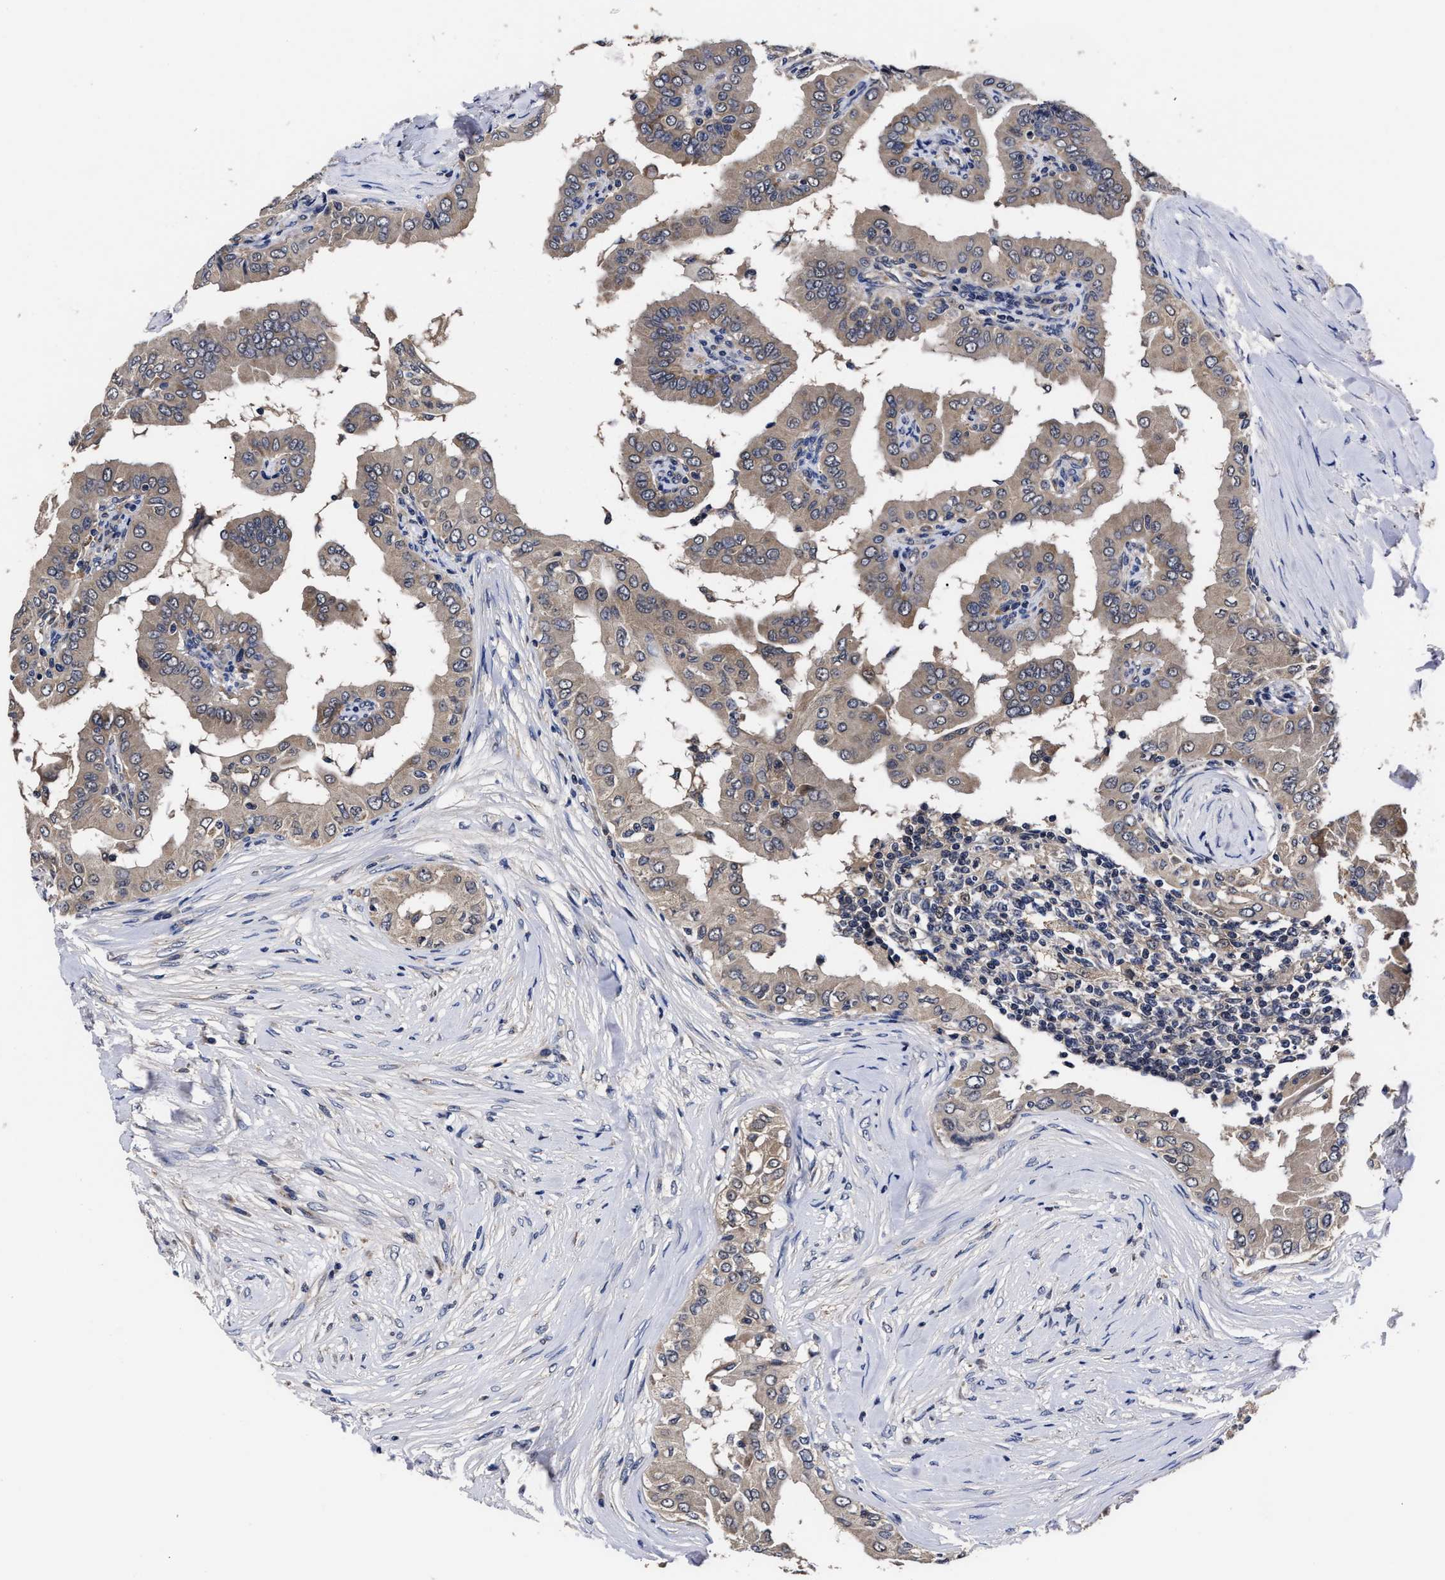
{"staining": {"intensity": "weak", "quantity": ">75%", "location": "cytoplasmic/membranous"}, "tissue": "thyroid cancer", "cell_type": "Tumor cells", "image_type": "cancer", "snomed": [{"axis": "morphology", "description": "Papillary adenocarcinoma, NOS"}, {"axis": "topography", "description": "Thyroid gland"}], "caption": "Thyroid papillary adenocarcinoma tissue displays weak cytoplasmic/membranous positivity in about >75% of tumor cells (Brightfield microscopy of DAB IHC at high magnification).", "gene": "SOCS5", "patient": {"sex": "male", "age": 33}}